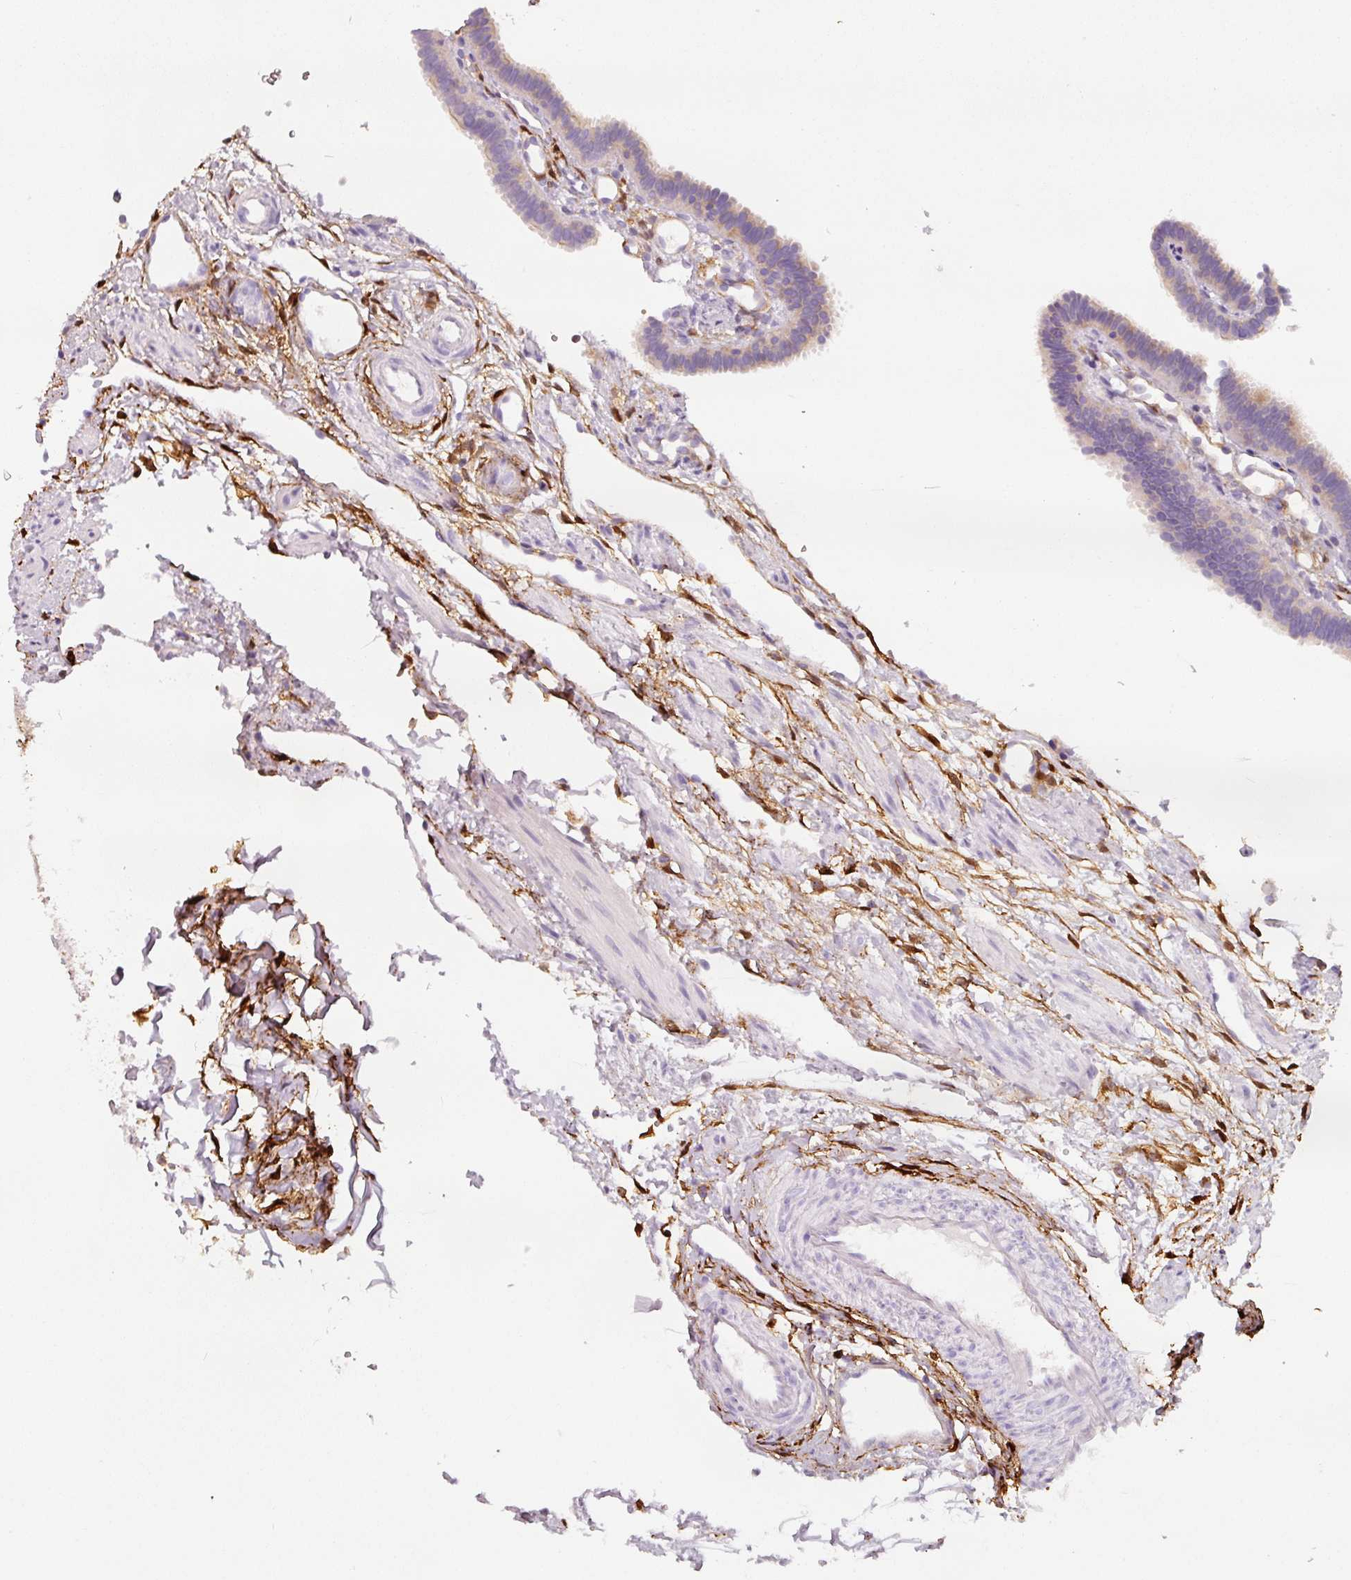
{"staining": {"intensity": "weak", "quantity": "<25%", "location": "cytoplasmic/membranous"}, "tissue": "fallopian tube", "cell_type": "Glandular cells", "image_type": "normal", "snomed": [{"axis": "morphology", "description": "Normal tissue, NOS"}, {"axis": "topography", "description": "Fallopian tube"}], "caption": "An image of fallopian tube stained for a protein shows no brown staining in glandular cells. The staining was performed using DAB (3,3'-diaminobenzidine) to visualize the protein expression in brown, while the nuclei were stained in blue with hematoxylin (Magnification: 20x).", "gene": "IQGAP2", "patient": {"sex": "female", "age": 37}}